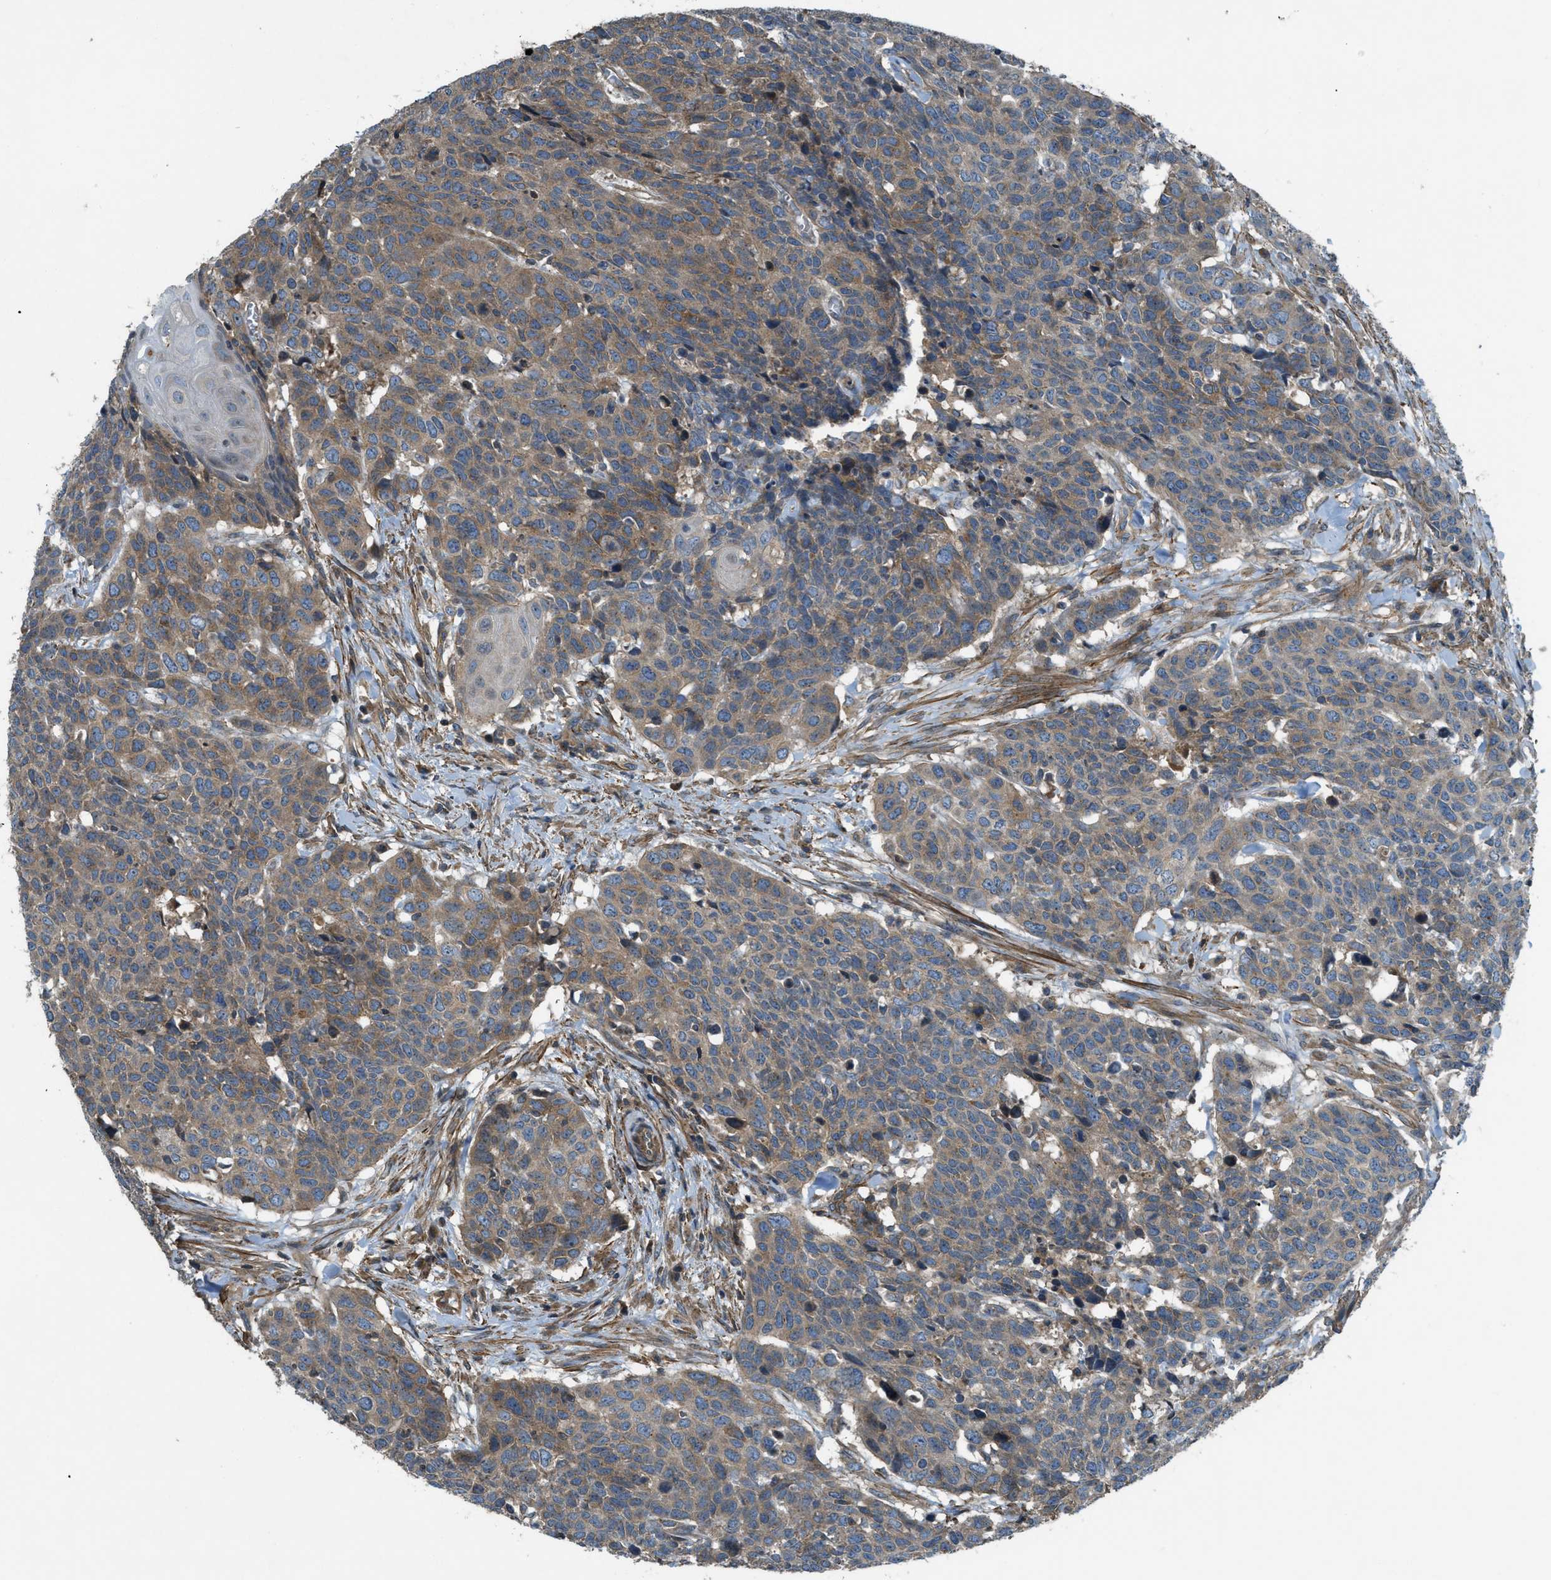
{"staining": {"intensity": "moderate", "quantity": ">75%", "location": "cytoplasmic/membranous"}, "tissue": "head and neck cancer", "cell_type": "Tumor cells", "image_type": "cancer", "snomed": [{"axis": "morphology", "description": "Squamous cell carcinoma, NOS"}, {"axis": "topography", "description": "Head-Neck"}], "caption": "Tumor cells exhibit moderate cytoplasmic/membranous expression in about >75% of cells in head and neck cancer (squamous cell carcinoma).", "gene": "VEZT", "patient": {"sex": "male", "age": 66}}